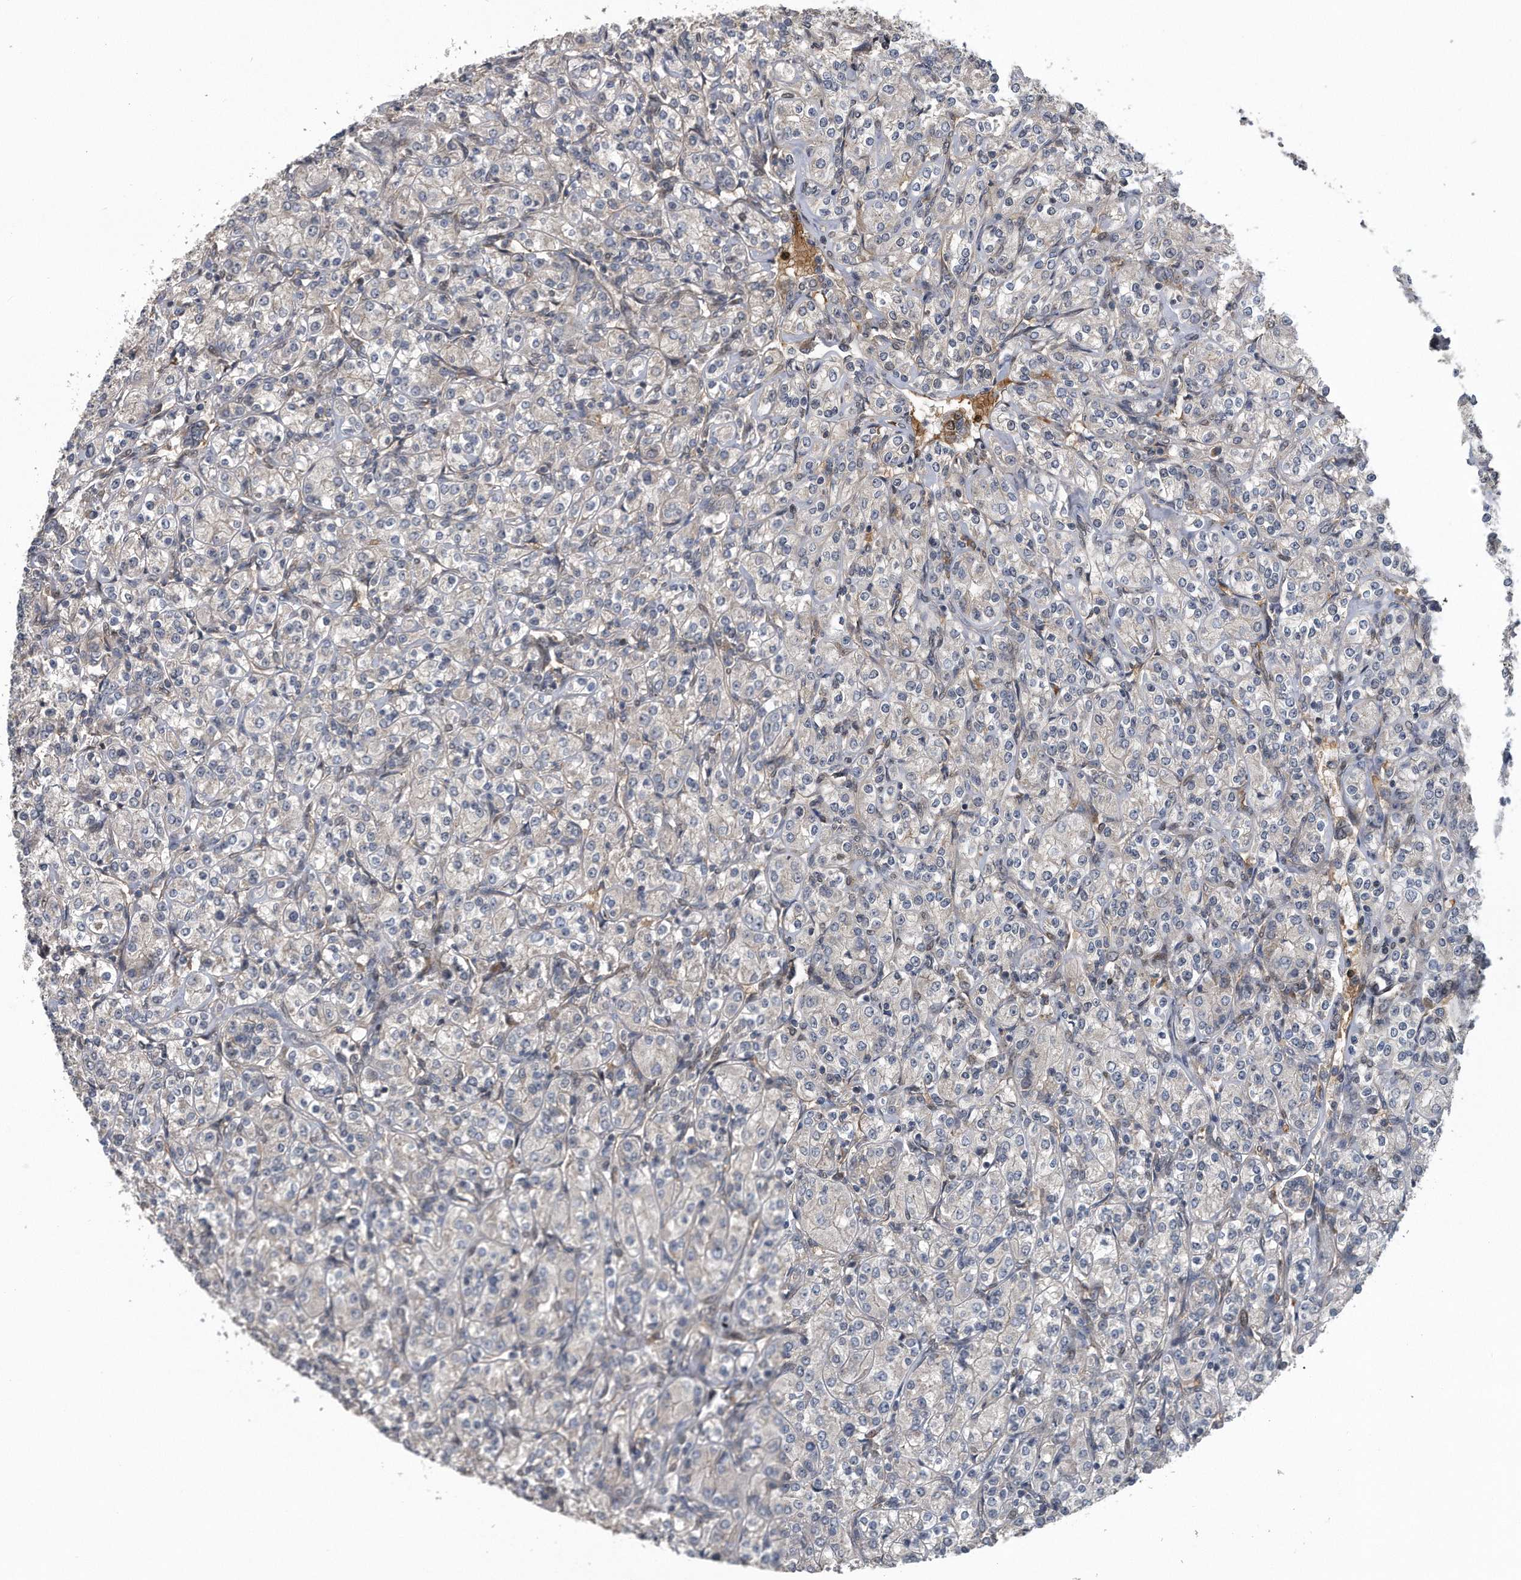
{"staining": {"intensity": "negative", "quantity": "none", "location": "none"}, "tissue": "renal cancer", "cell_type": "Tumor cells", "image_type": "cancer", "snomed": [{"axis": "morphology", "description": "Adenocarcinoma, NOS"}, {"axis": "topography", "description": "Kidney"}], "caption": "Tumor cells show no significant staining in renal adenocarcinoma.", "gene": "ZNF79", "patient": {"sex": "male", "age": 77}}